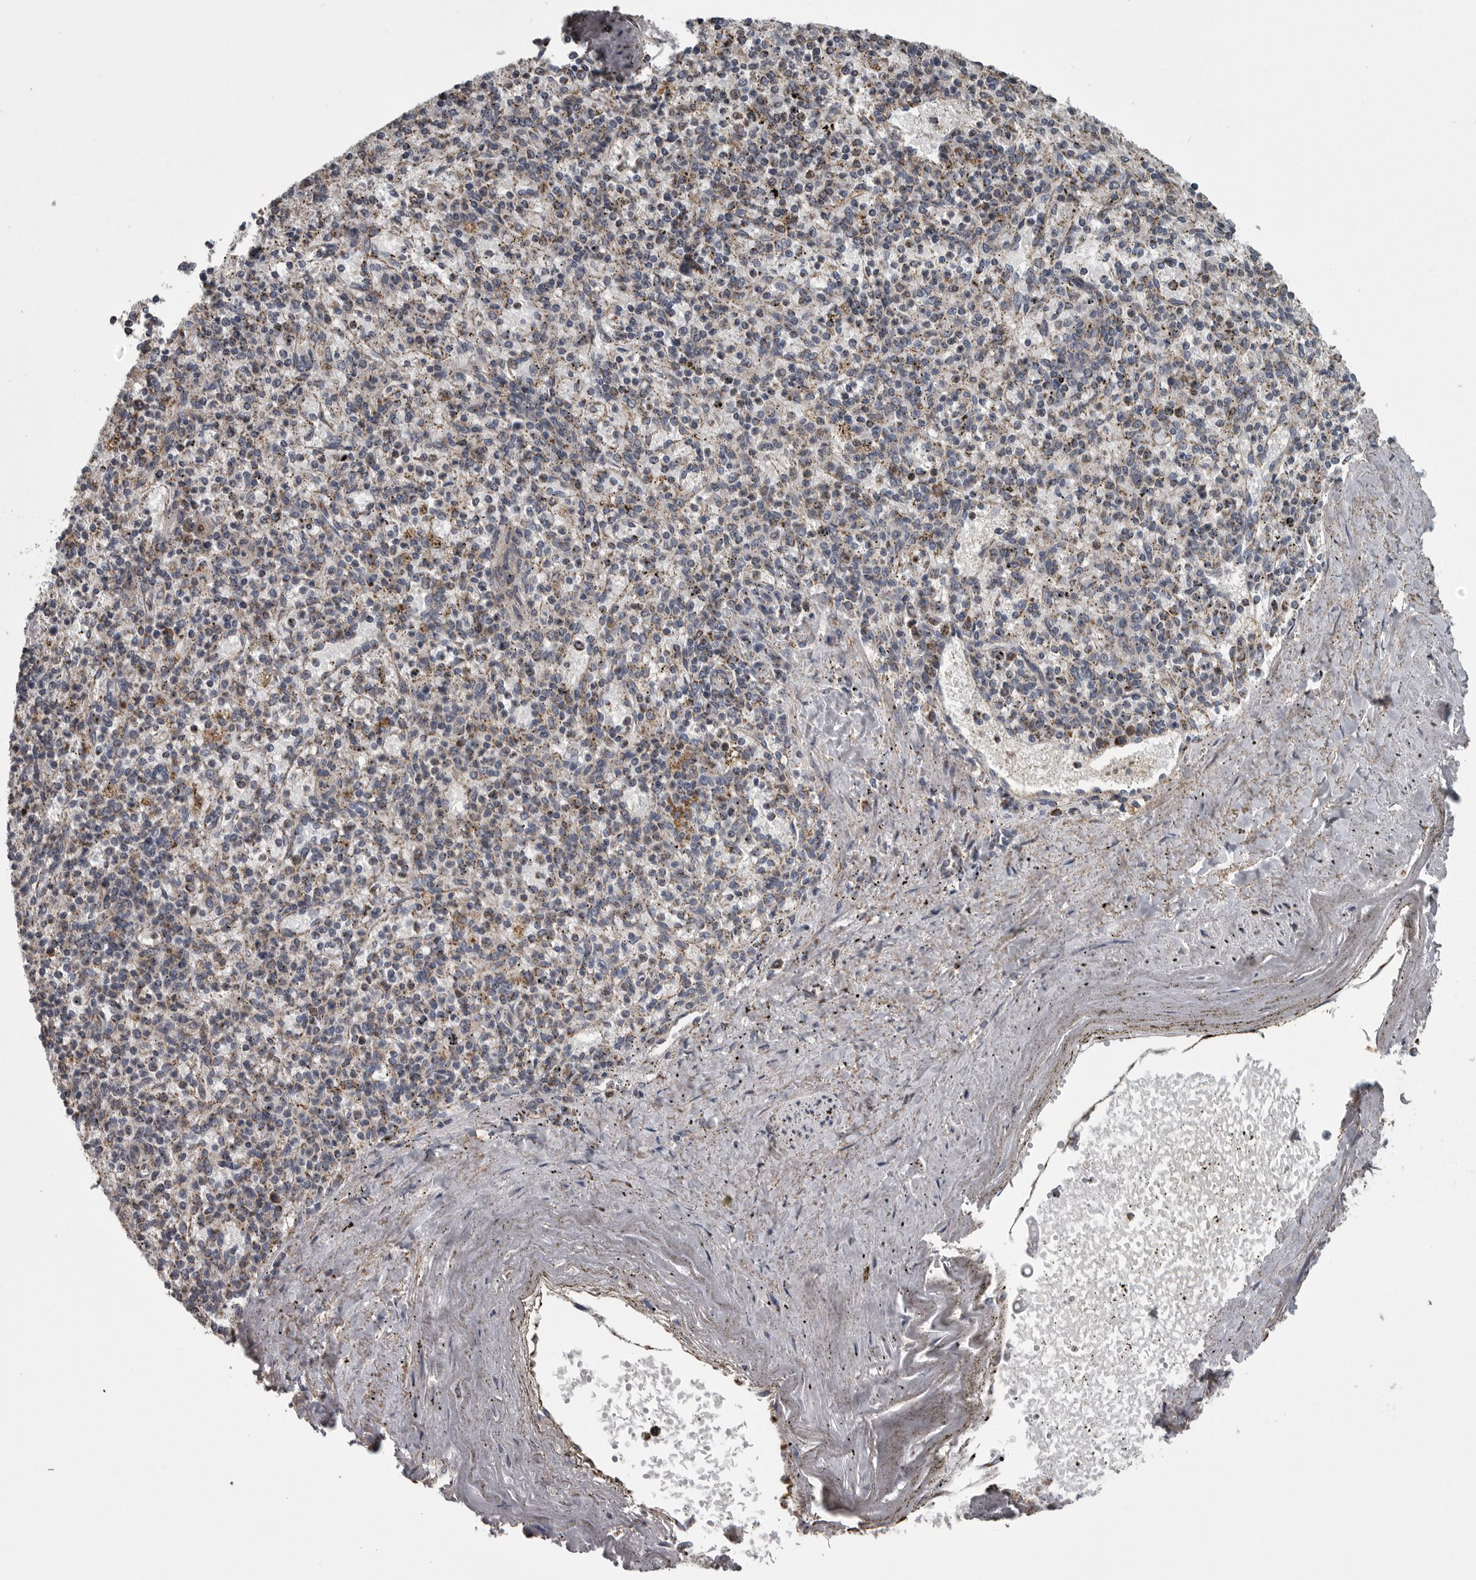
{"staining": {"intensity": "moderate", "quantity": "<25%", "location": "cytoplasmic/membranous"}, "tissue": "spleen", "cell_type": "Cells in red pulp", "image_type": "normal", "snomed": [{"axis": "morphology", "description": "Normal tissue, NOS"}, {"axis": "topography", "description": "Spleen"}], "caption": "IHC of benign human spleen displays low levels of moderate cytoplasmic/membranous expression in approximately <25% of cells in red pulp. (Brightfield microscopy of DAB IHC at high magnification).", "gene": "FRK", "patient": {"sex": "male", "age": 72}}